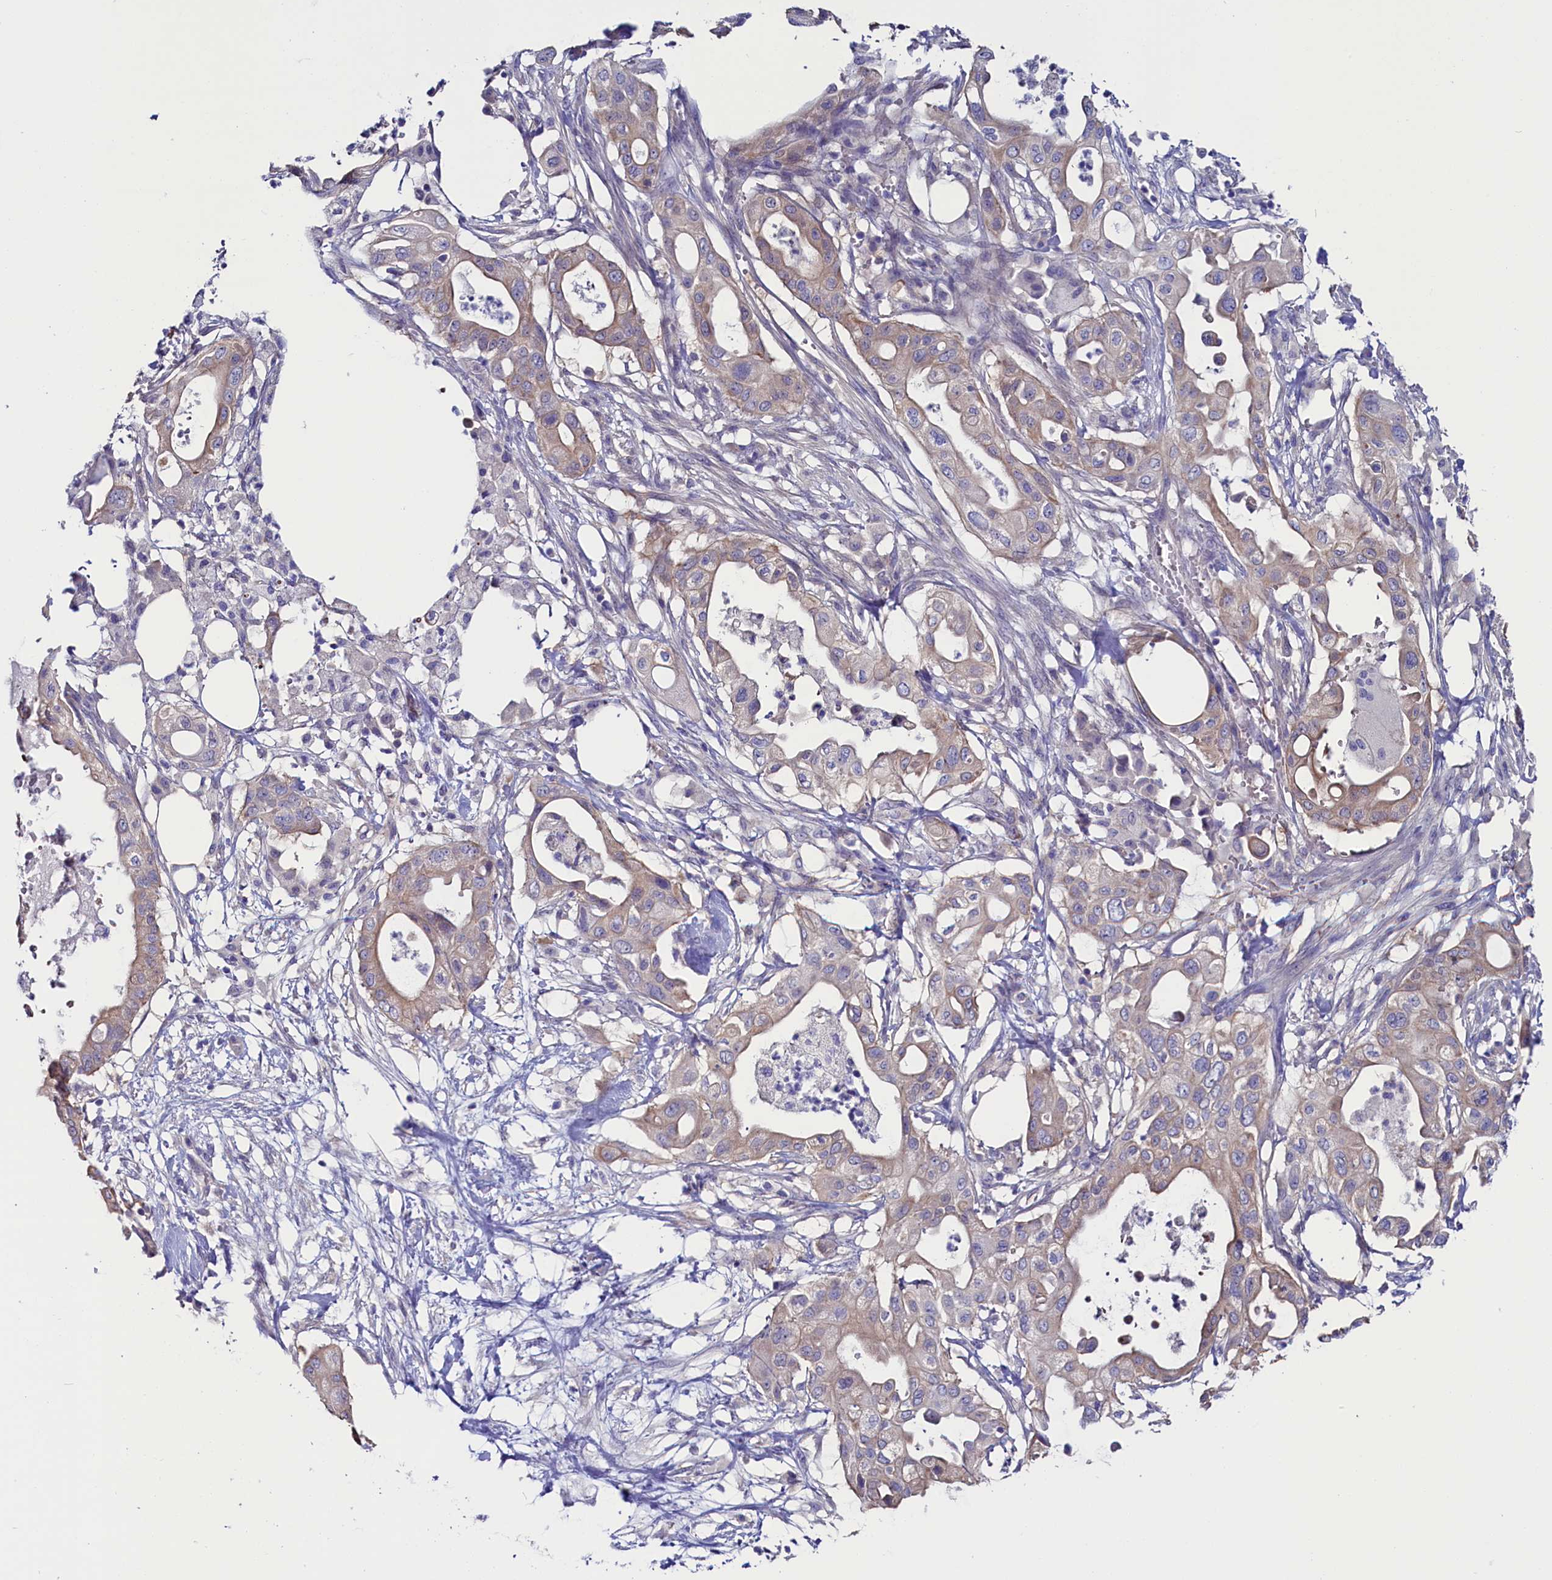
{"staining": {"intensity": "weak", "quantity": "<25%", "location": "cytoplasmic/membranous"}, "tissue": "pancreatic cancer", "cell_type": "Tumor cells", "image_type": "cancer", "snomed": [{"axis": "morphology", "description": "Adenocarcinoma, NOS"}, {"axis": "topography", "description": "Pancreas"}], "caption": "Pancreatic cancer (adenocarcinoma) stained for a protein using immunohistochemistry (IHC) reveals no expression tumor cells.", "gene": "CIAPIN1", "patient": {"sex": "male", "age": 68}}